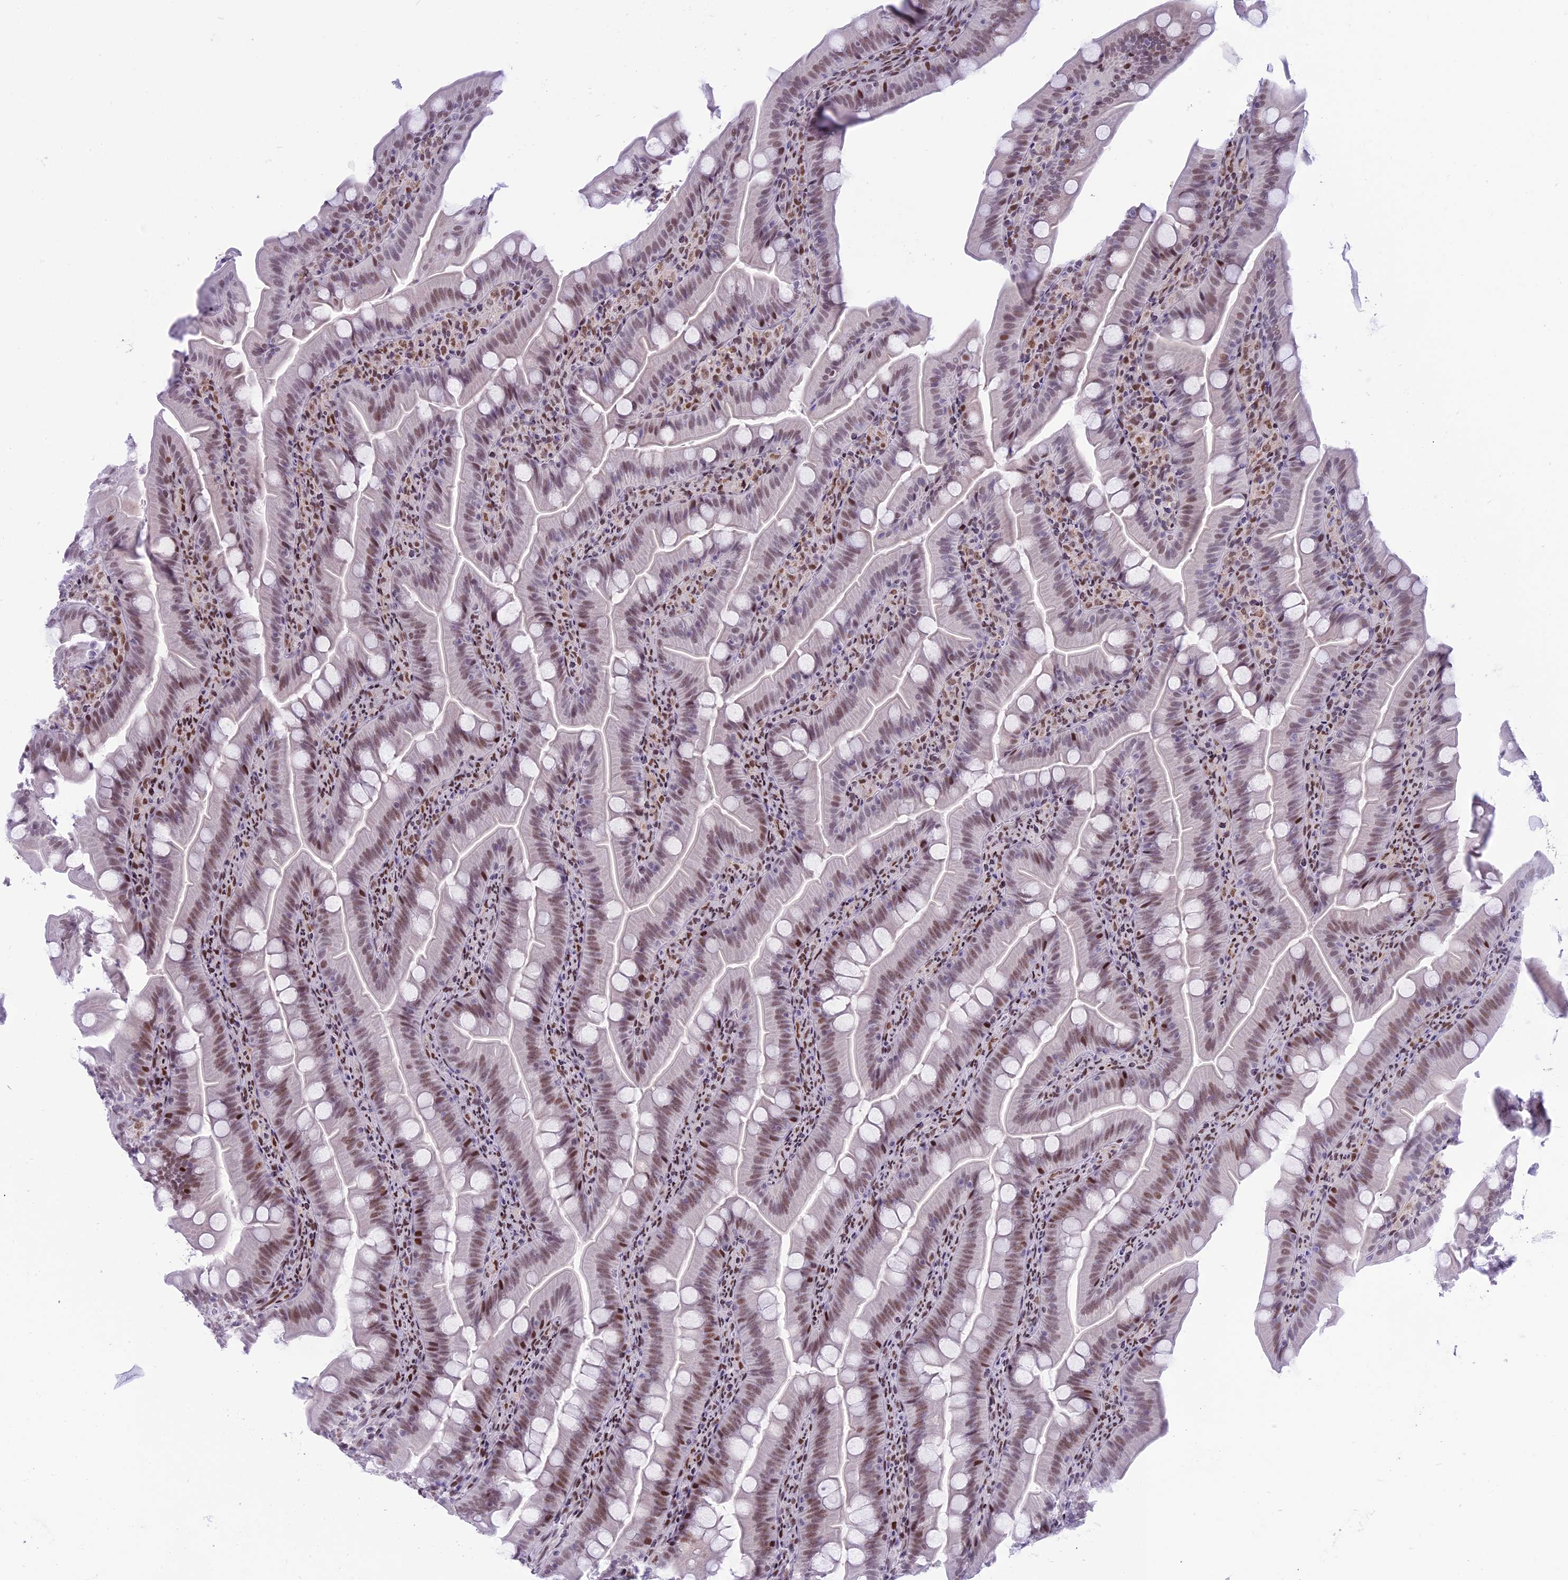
{"staining": {"intensity": "weak", "quantity": ">75%", "location": "nuclear"}, "tissue": "appendix", "cell_type": "Glandular cells", "image_type": "normal", "snomed": [{"axis": "morphology", "description": "Normal tissue, NOS"}, {"axis": "topography", "description": "Appendix"}], "caption": "Immunohistochemistry (IHC) of unremarkable appendix exhibits low levels of weak nuclear expression in approximately >75% of glandular cells. The protein is shown in brown color, while the nuclei are stained blue.", "gene": "RPS6KB1", "patient": {"sex": "female", "age": 33}}